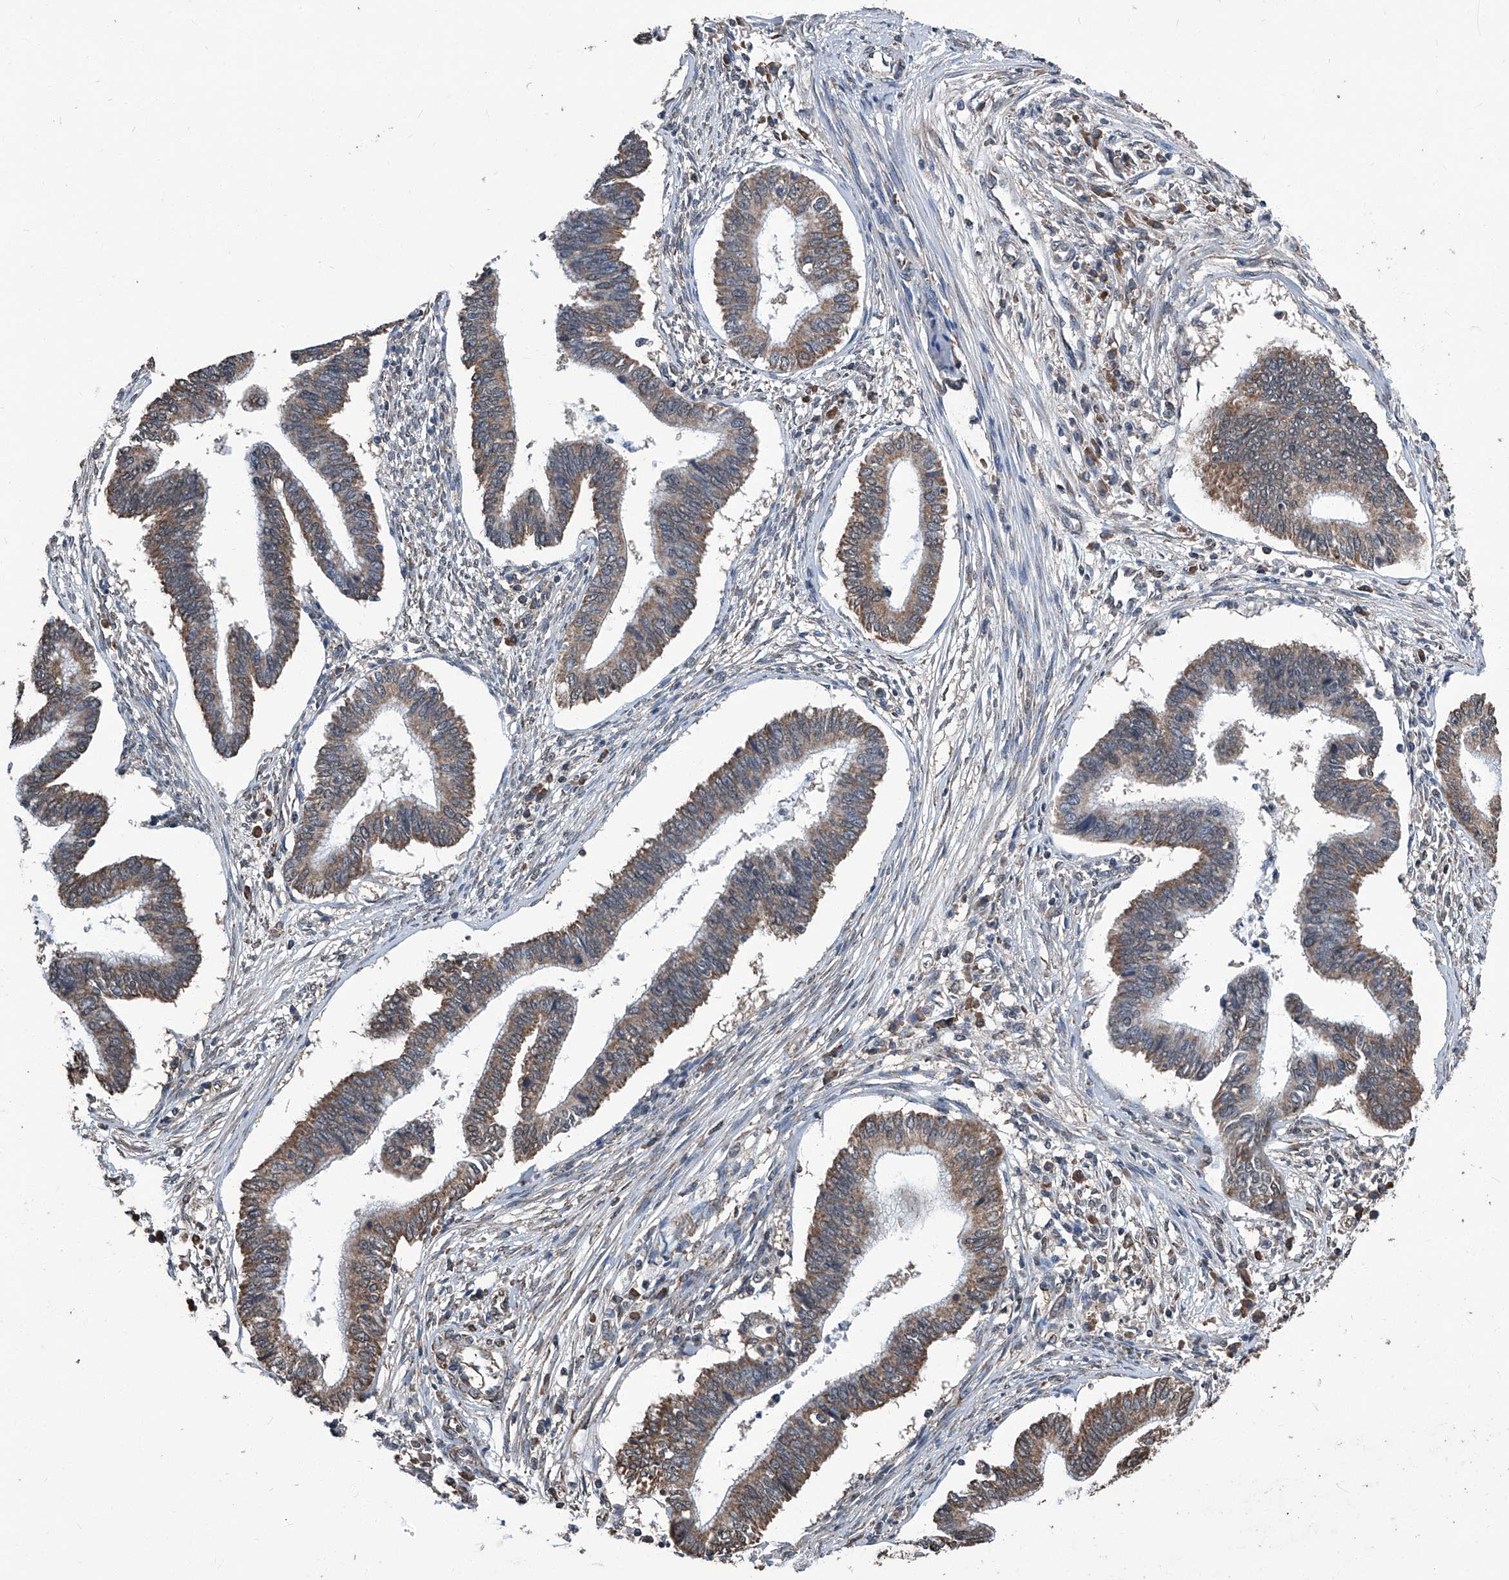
{"staining": {"intensity": "moderate", "quantity": ">75%", "location": "cytoplasmic/membranous"}, "tissue": "cervical cancer", "cell_type": "Tumor cells", "image_type": "cancer", "snomed": [{"axis": "morphology", "description": "Adenocarcinoma, NOS"}, {"axis": "topography", "description": "Cervix"}], "caption": "An immunohistochemistry (IHC) image of neoplastic tissue is shown. Protein staining in brown labels moderate cytoplasmic/membranous positivity in adenocarcinoma (cervical) within tumor cells.", "gene": "STARD7", "patient": {"sex": "female", "age": 36}}